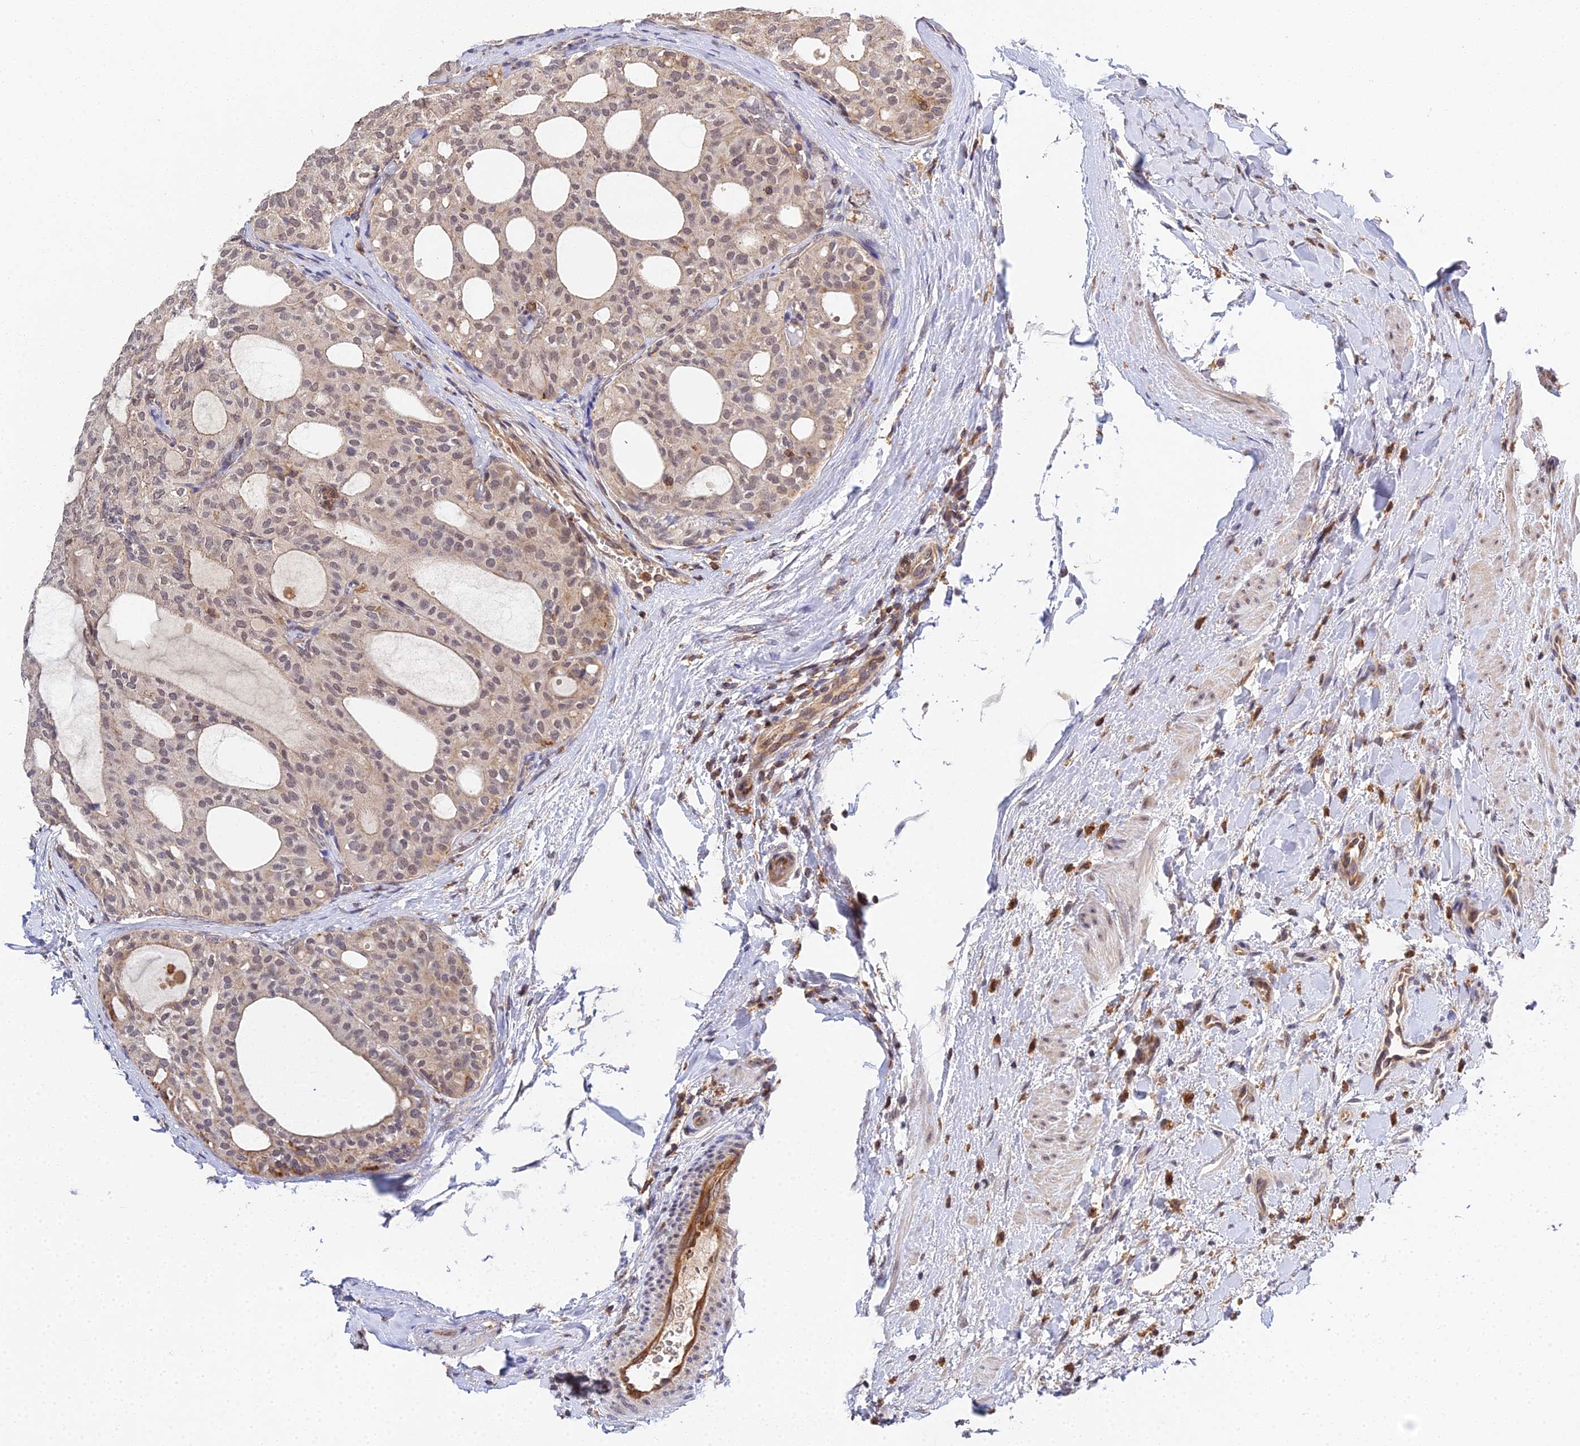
{"staining": {"intensity": "weak", "quantity": ">75%", "location": "cytoplasmic/membranous,nuclear"}, "tissue": "thyroid cancer", "cell_type": "Tumor cells", "image_type": "cancer", "snomed": [{"axis": "morphology", "description": "Follicular adenoma carcinoma, NOS"}, {"axis": "topography", "description": "Thyroid gland"}], "caption": "Weak cytoplasmic/membranous and nuclear staining for a protein is identified in about >75% of tumor cells of thyroid follicular adenoma carcinoma using immunohistochemistry.", "gene": "TPRX1", "patient": {"sex": "male", "age": 75}}